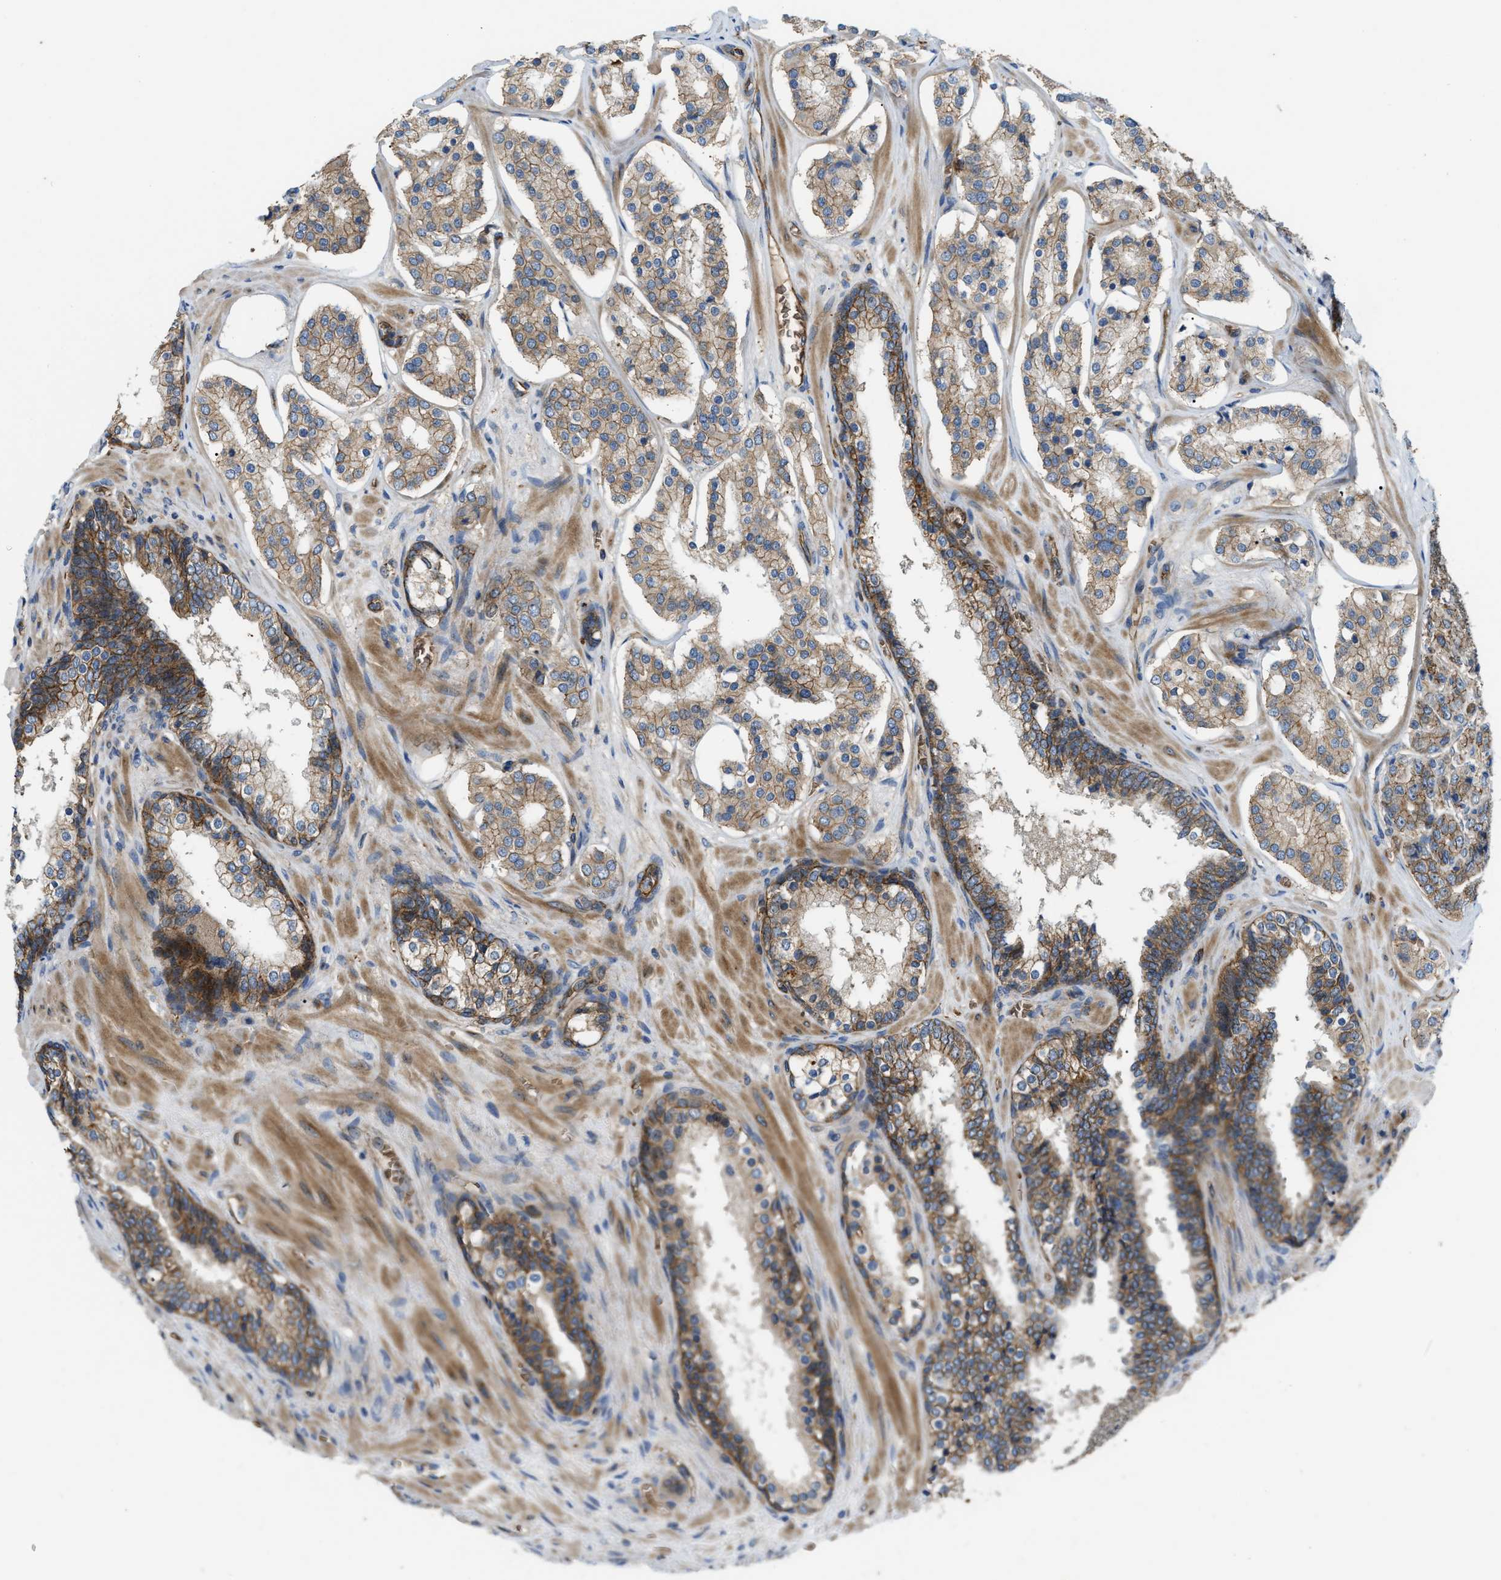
{"staining": {"intensity": "moderate", "quantity": ">75%", "location": "cytoplasmic/membranous"}, "tissue": "prostate cancer", "cell_type": "Tumor cells", "image_type": "cancer", "snomed": [{"axis": "morphology", "description": "Adenocarcinoma, High grade"}, {"axis": "topography", "description": "Prostate"}], "caption": "Human prostate cancer (high-grade adenocarcinoma) stained for a protein (brown) demonstrates moderate cytoplasmic/membranous positive staining in approximately >75% of tumor cells.", "gene": "ERC1", "patient": {"sex": "male", "age": 60}}